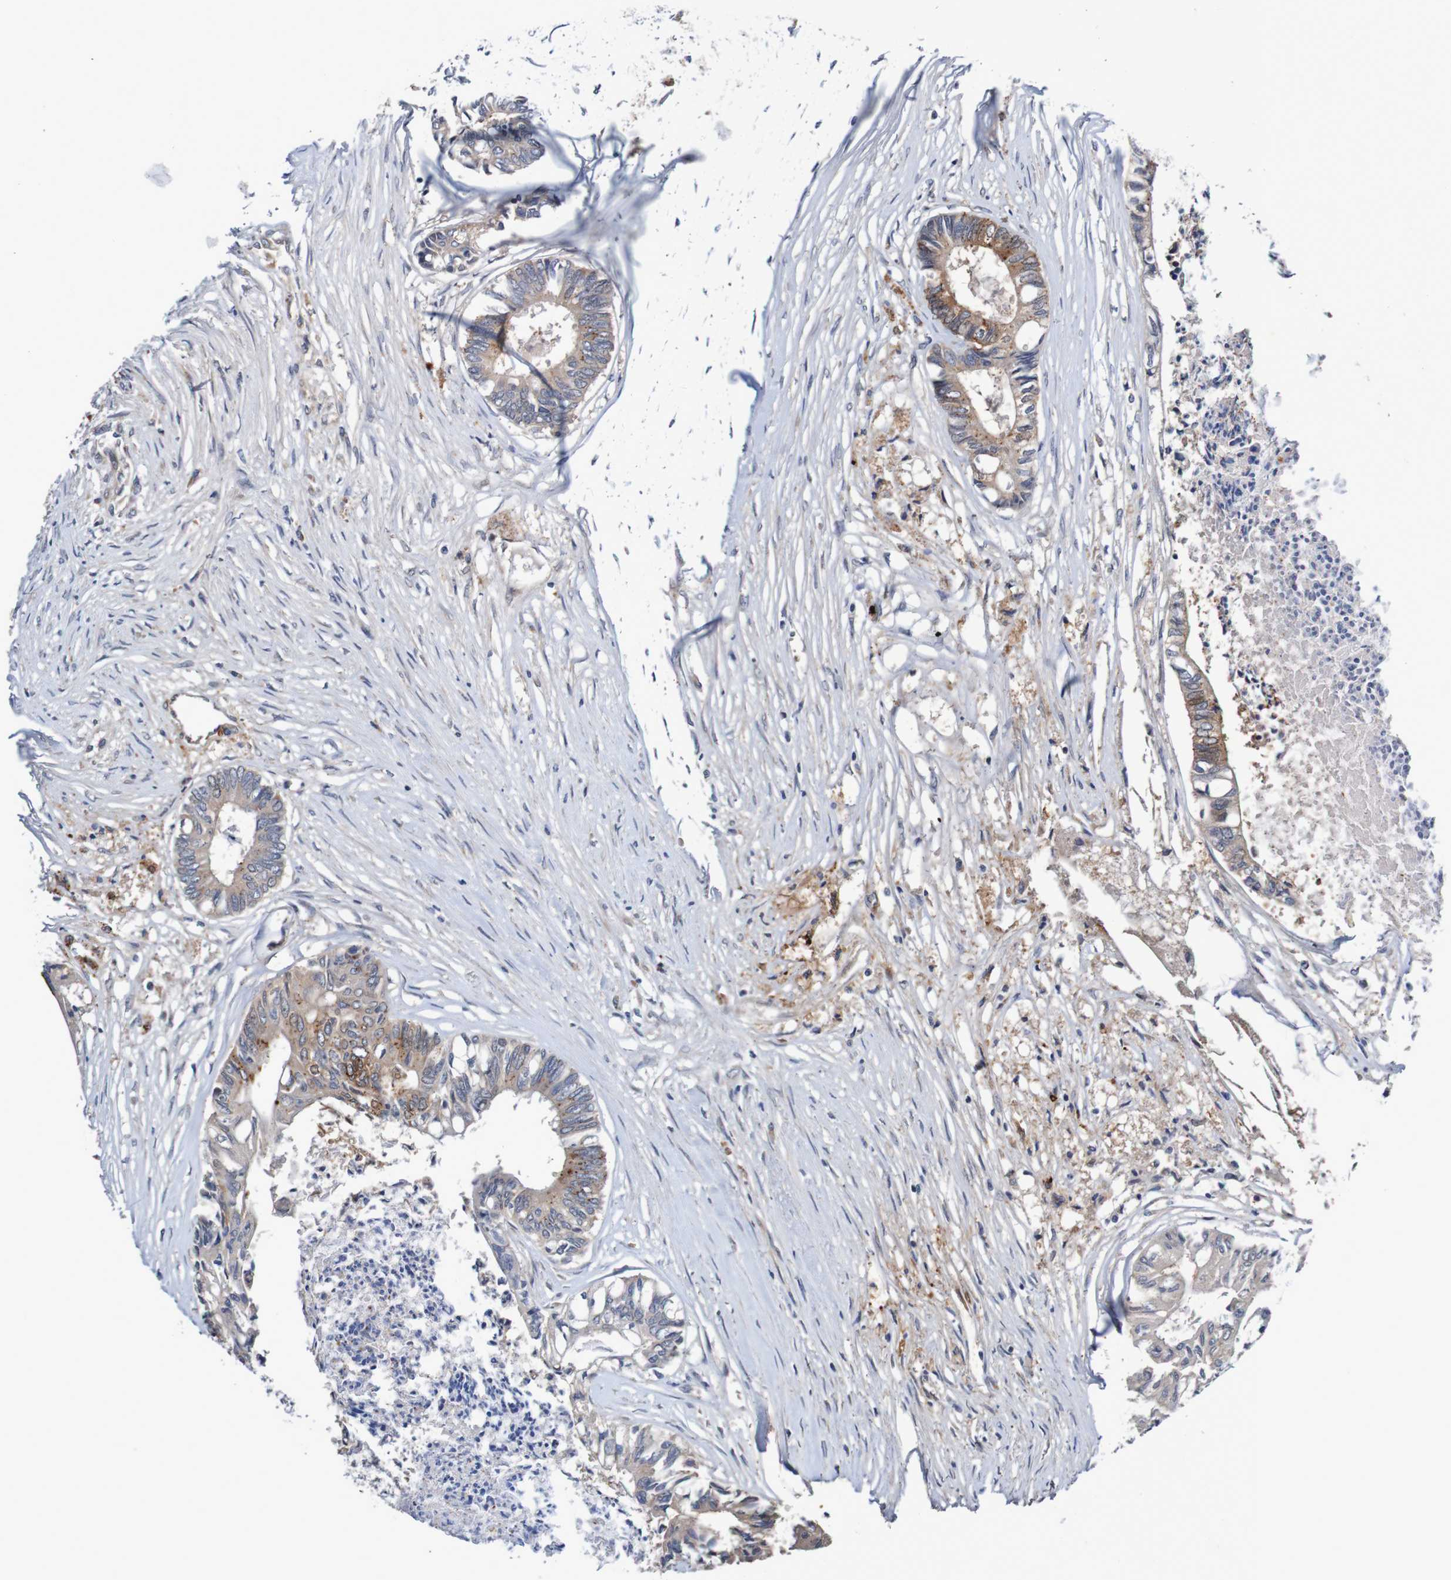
{"staining": {"intensity": "weak", "quantity": ">75%", "location": "cytoplasmic/membranous"}, "tissue": "colorectal cancer", "cell_type": "Tumor cells", "image_type": "cancer", "snomed": [{"axis": "morphology", "description": "Adenocarcinoma, NOS"}, {"axis": "topography", "description": "Rectum"}], "caption": "Immunohistochemistry histopathology image of neoplastic tissue: human colorectal adenocarcinoma stained using immunohistochemistry exhibits low levels of weak protein expression localized specifically in the cytoplasmic/membranous of tumor cells, appearing as a cytoplasmic/membranous brown color.", "gene": "CPED1", "patient": {"sex": "male", "age": 63}}